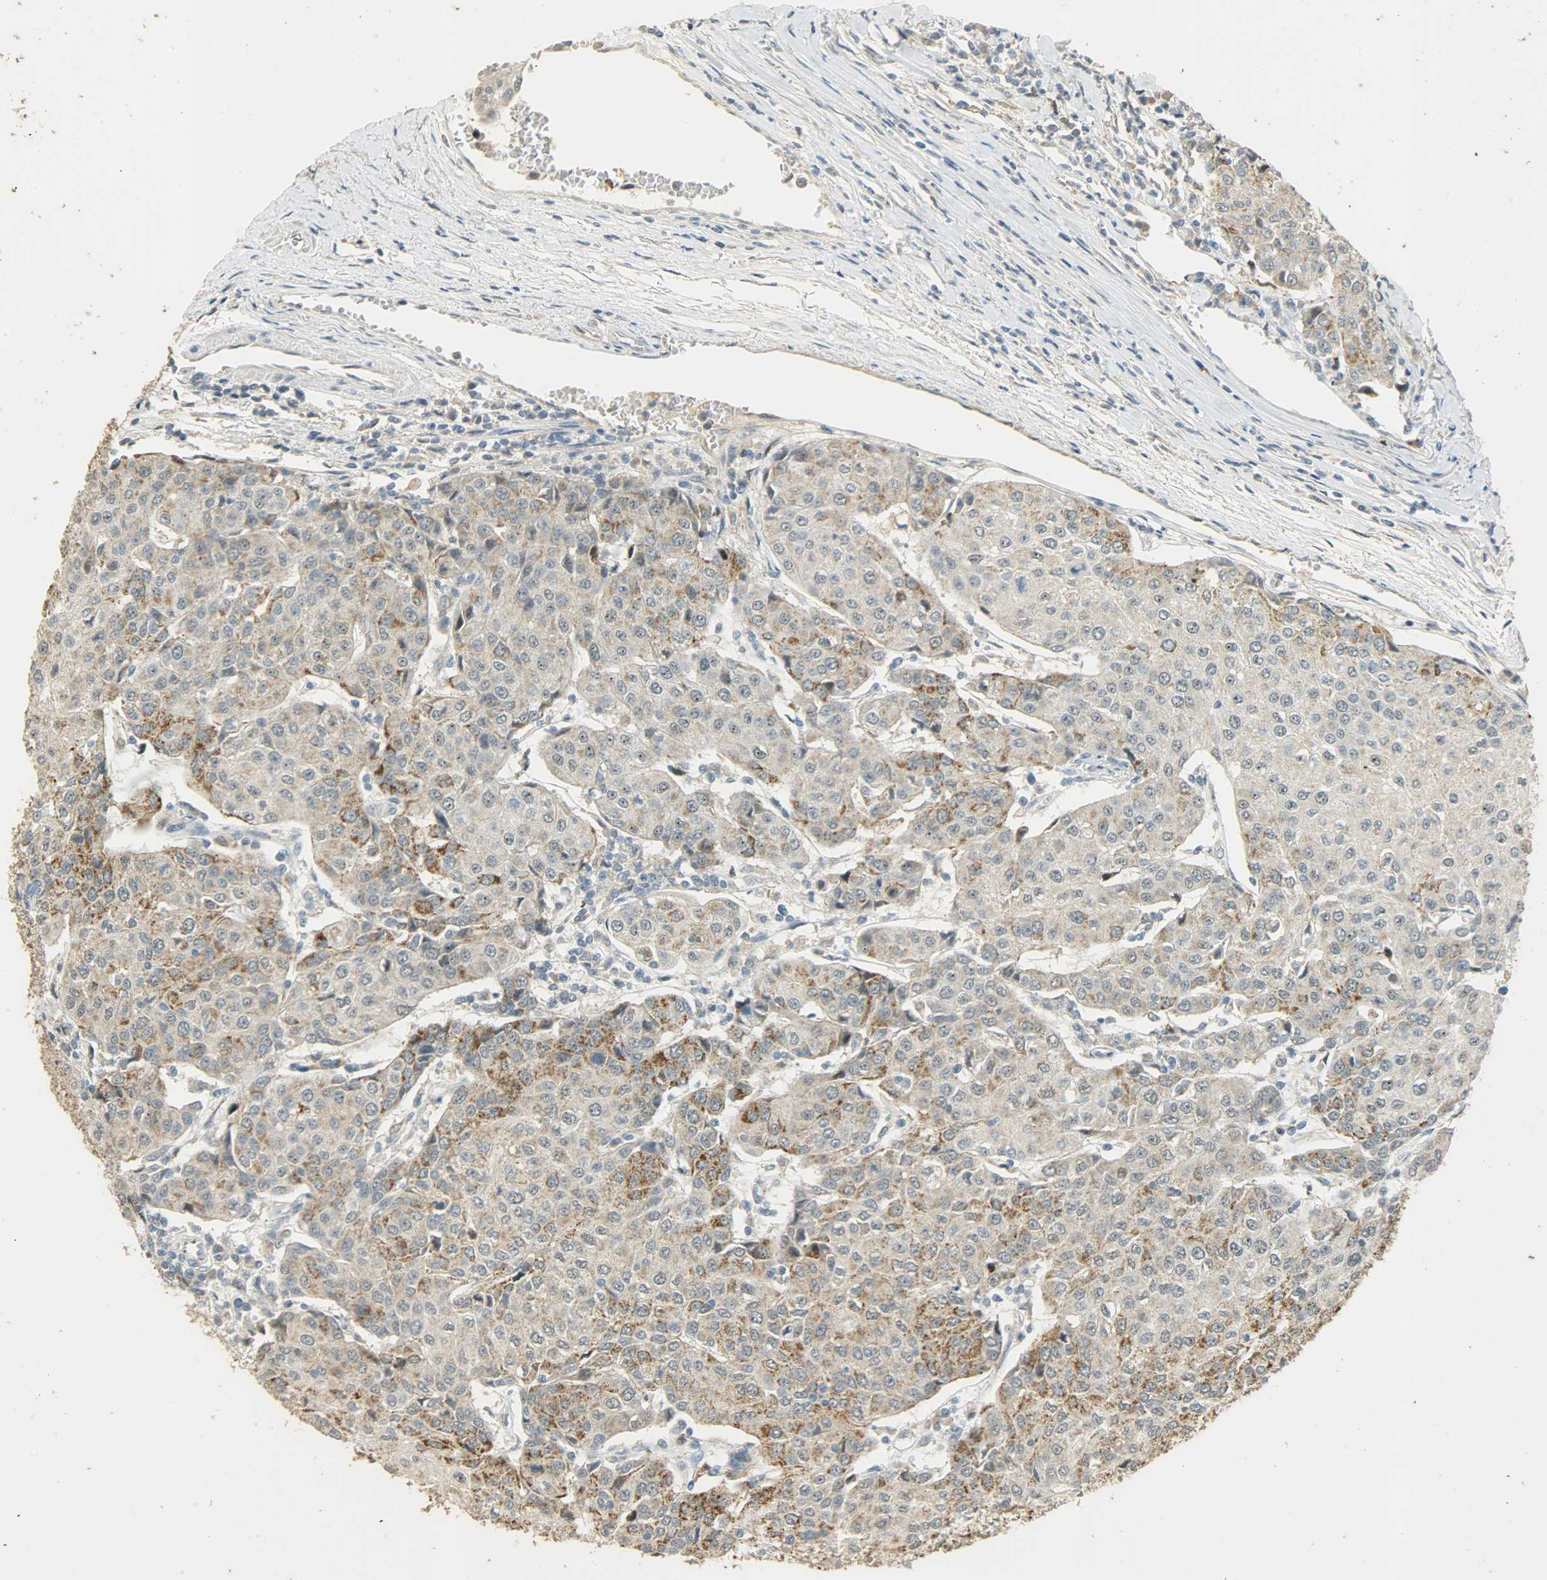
{"staining": {"intensity": "weak", "quantity": ">75%", "location": "cytoplasmic/membranous"}, "tissue": "urothelial cancer", "cell_type": "Tumor cells", "image_type": "cancer", "snomed": [{"axis": "morphology", "description": "Urothelial carcinoma, High grade"}, {"axis": "topography", "description": "Urinary bladder"}], "caption": "Weak cytoplasmic/membranous expression is seen in approximately >75% of tumor cells in urothelial cancer.", "gene": "HDHD5", "patient": {"sex": "female", "age": 85}}